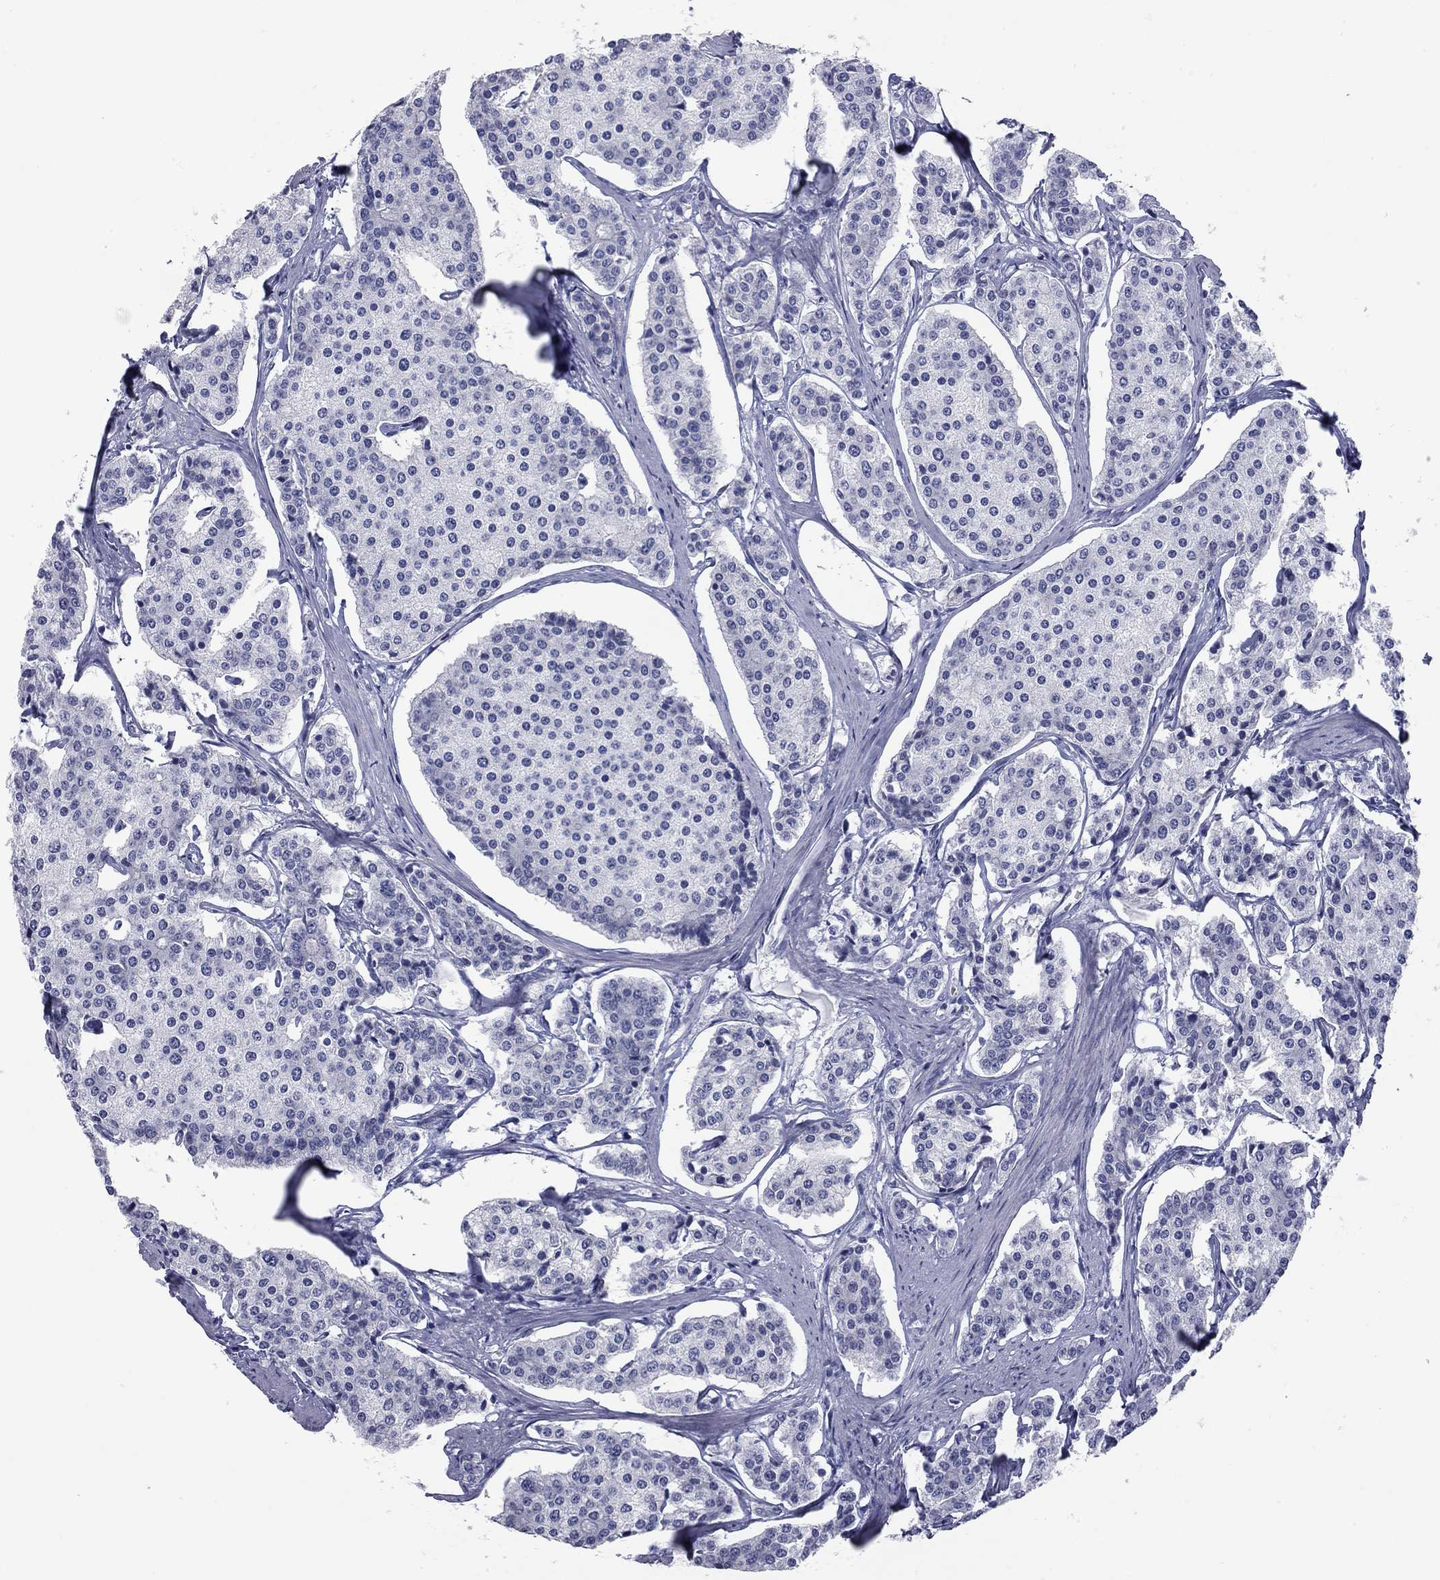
{"staining": {"intensity": "negative", "quantity": "none", "location": "none"}, "tissue": "carcinoid", "cell_type": "Tumor cells", "image_type": "cancer", "snomed": [{"axis": "morphology", "description": "Carcinoid, malignant, NOS"}, {"axis": "topography", "description": "Small intestine"}], "caption": "High magnification brightfield microscopy of carcinoid stained with DAB (3,3'-diaminobenzidine) (brown) and counterstained with hematoxylin (blue): tumor cells show no significant positivity. (Immunohistochemistry, brightfield microscopy, high magnification).", "gene": "AK8", "patient": {"sex": "female", "age": 65}}